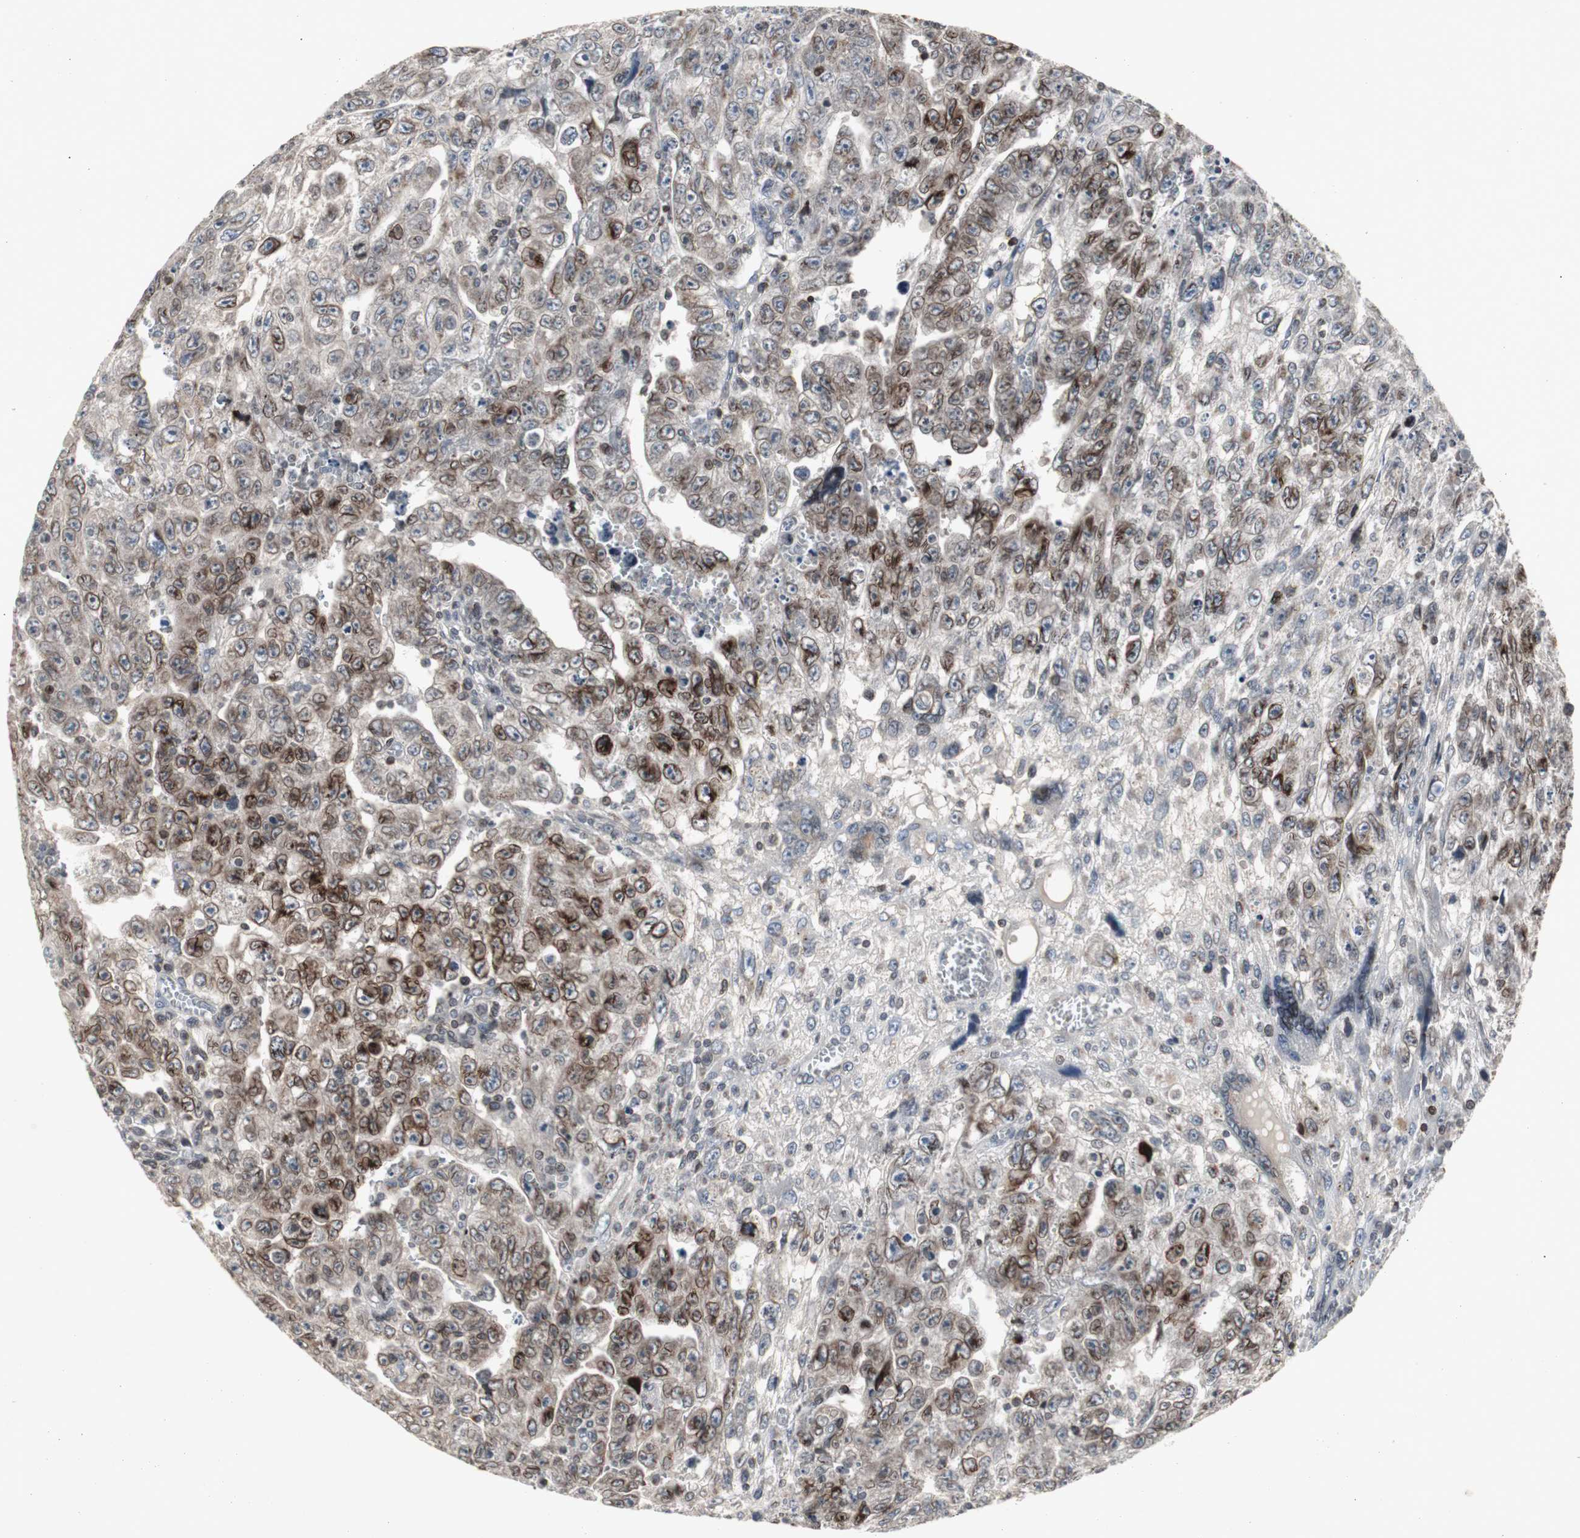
{"staining": {"intensity": "strong", "quantity": ">75%", "location": "cytoplasmic/membranous,nuclear"}, "tissue": "testis cancer", "cell_type": "Tumor cells", "image_type": "cancer", "snomed": [{"axis": "morphology", "description": "Carcinoma, Embryonal, NOS"}, {"axis": "topography", "description": "Testis"}], "caption": "An image showing strong cytoplasmic/membranous and nuclear staining in about >75% of tumor cells in testis embryonal carcinoma, as visualized by brown immunohistochemical staining.", "gene": "ZNF396", "patient": {"sex": "male", "age": 28}}